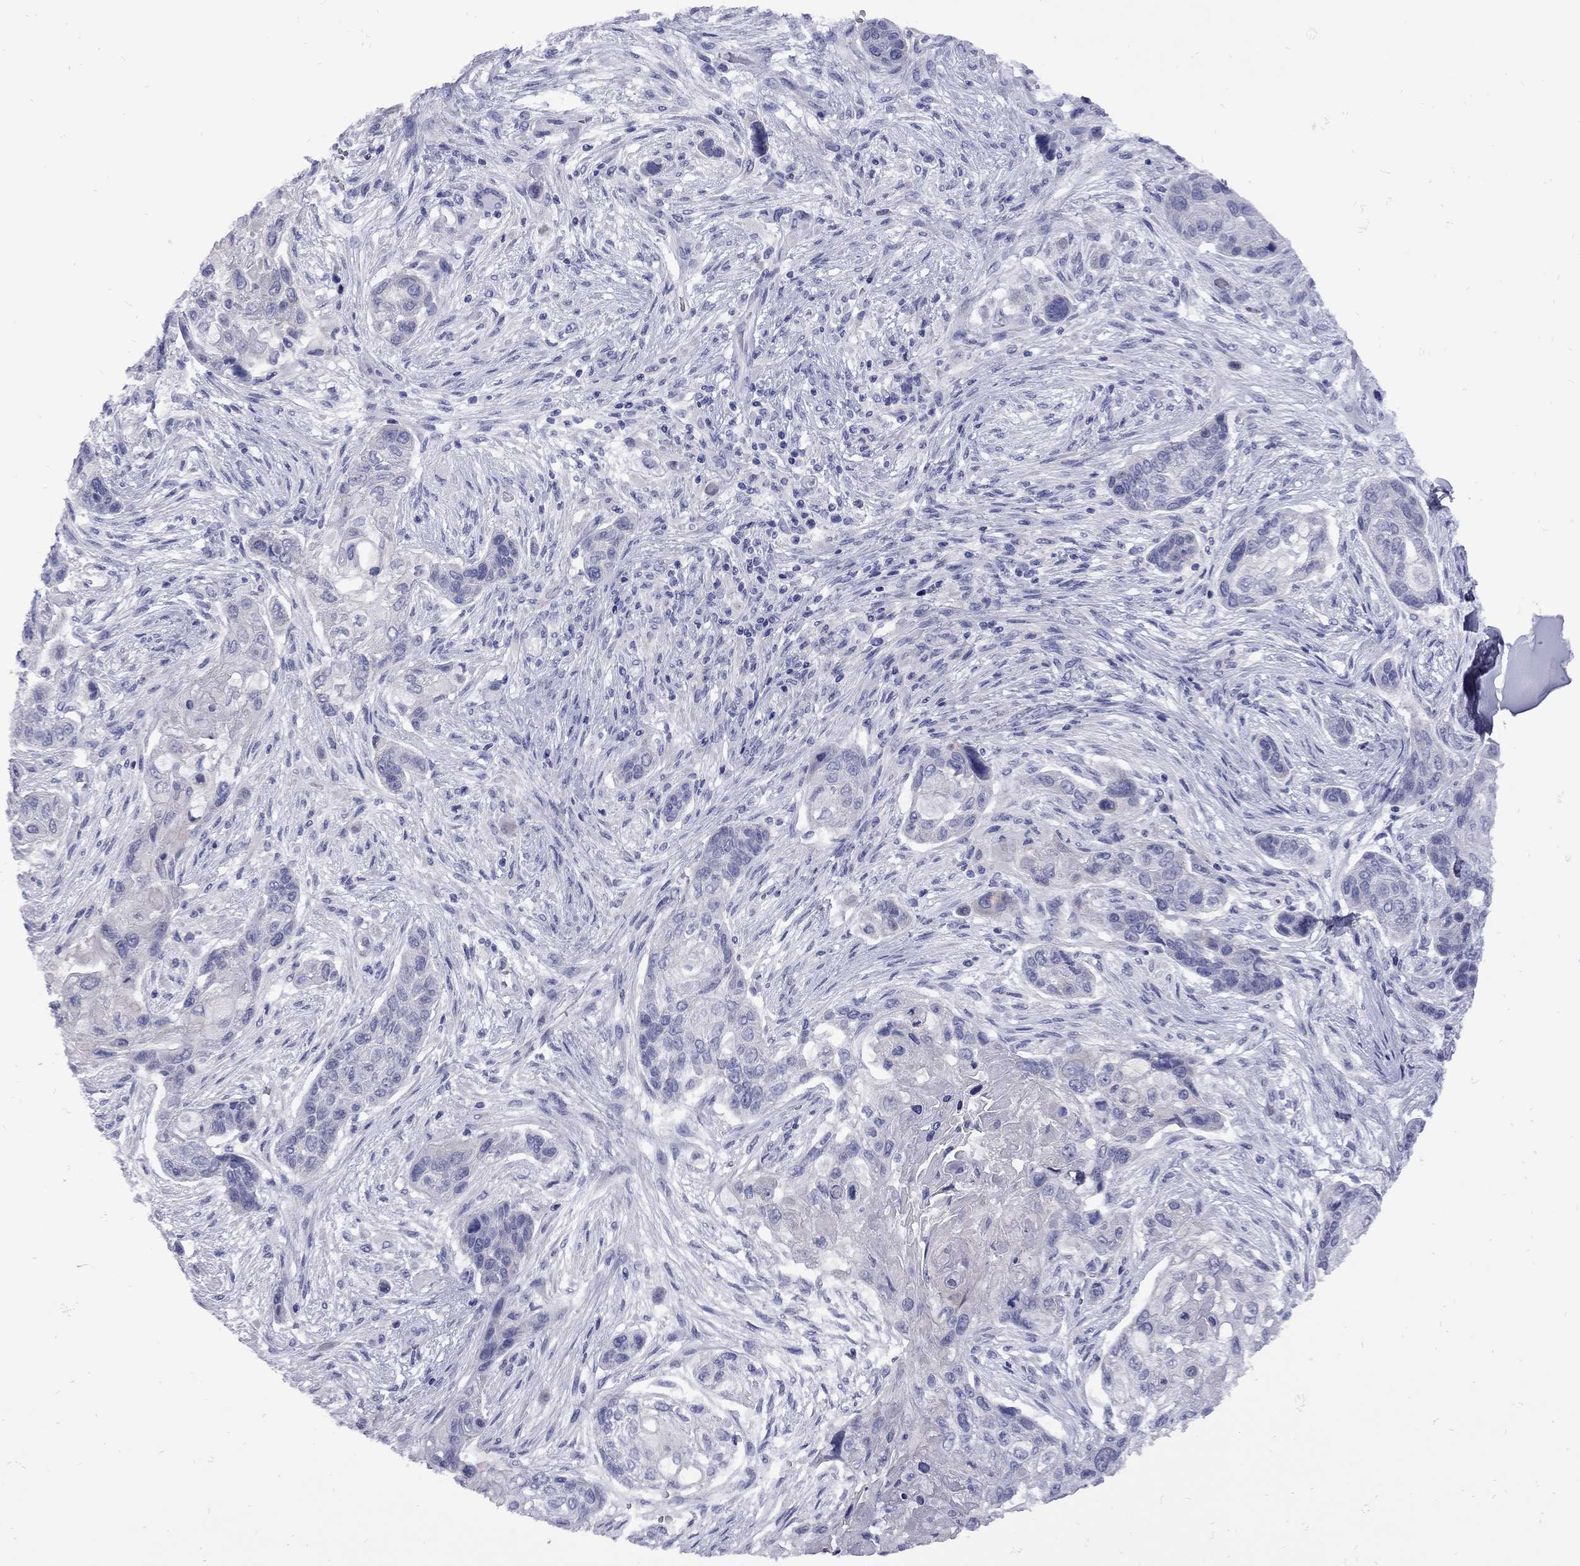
{"staining": {"intensity": "negative", "quantity": "none", "location": "none"}, "tissue": "lung cancer", "cell_type": "Tumor cells", "image_type": "cancer", "snomed": [{"axis": "morphology", "description": "Squamous cell carcinoma, NOS"}, {"axis": "topography", "description": "Lung"}], "caption": "High power microscopy photomicrograph of an immunohistochemistry (IHC) photomicrograph of lung squamous cell carcinoma, revealing no significant positivity in tumor cells. Brightfield microscopy of IHC stained with DAB (3,3'-diaminobenzidine) (brown) and hematoxylin (blue), captured at high magnification.", "gene": "EPPIN", "patient": {"sex": "male", "age": 69}}